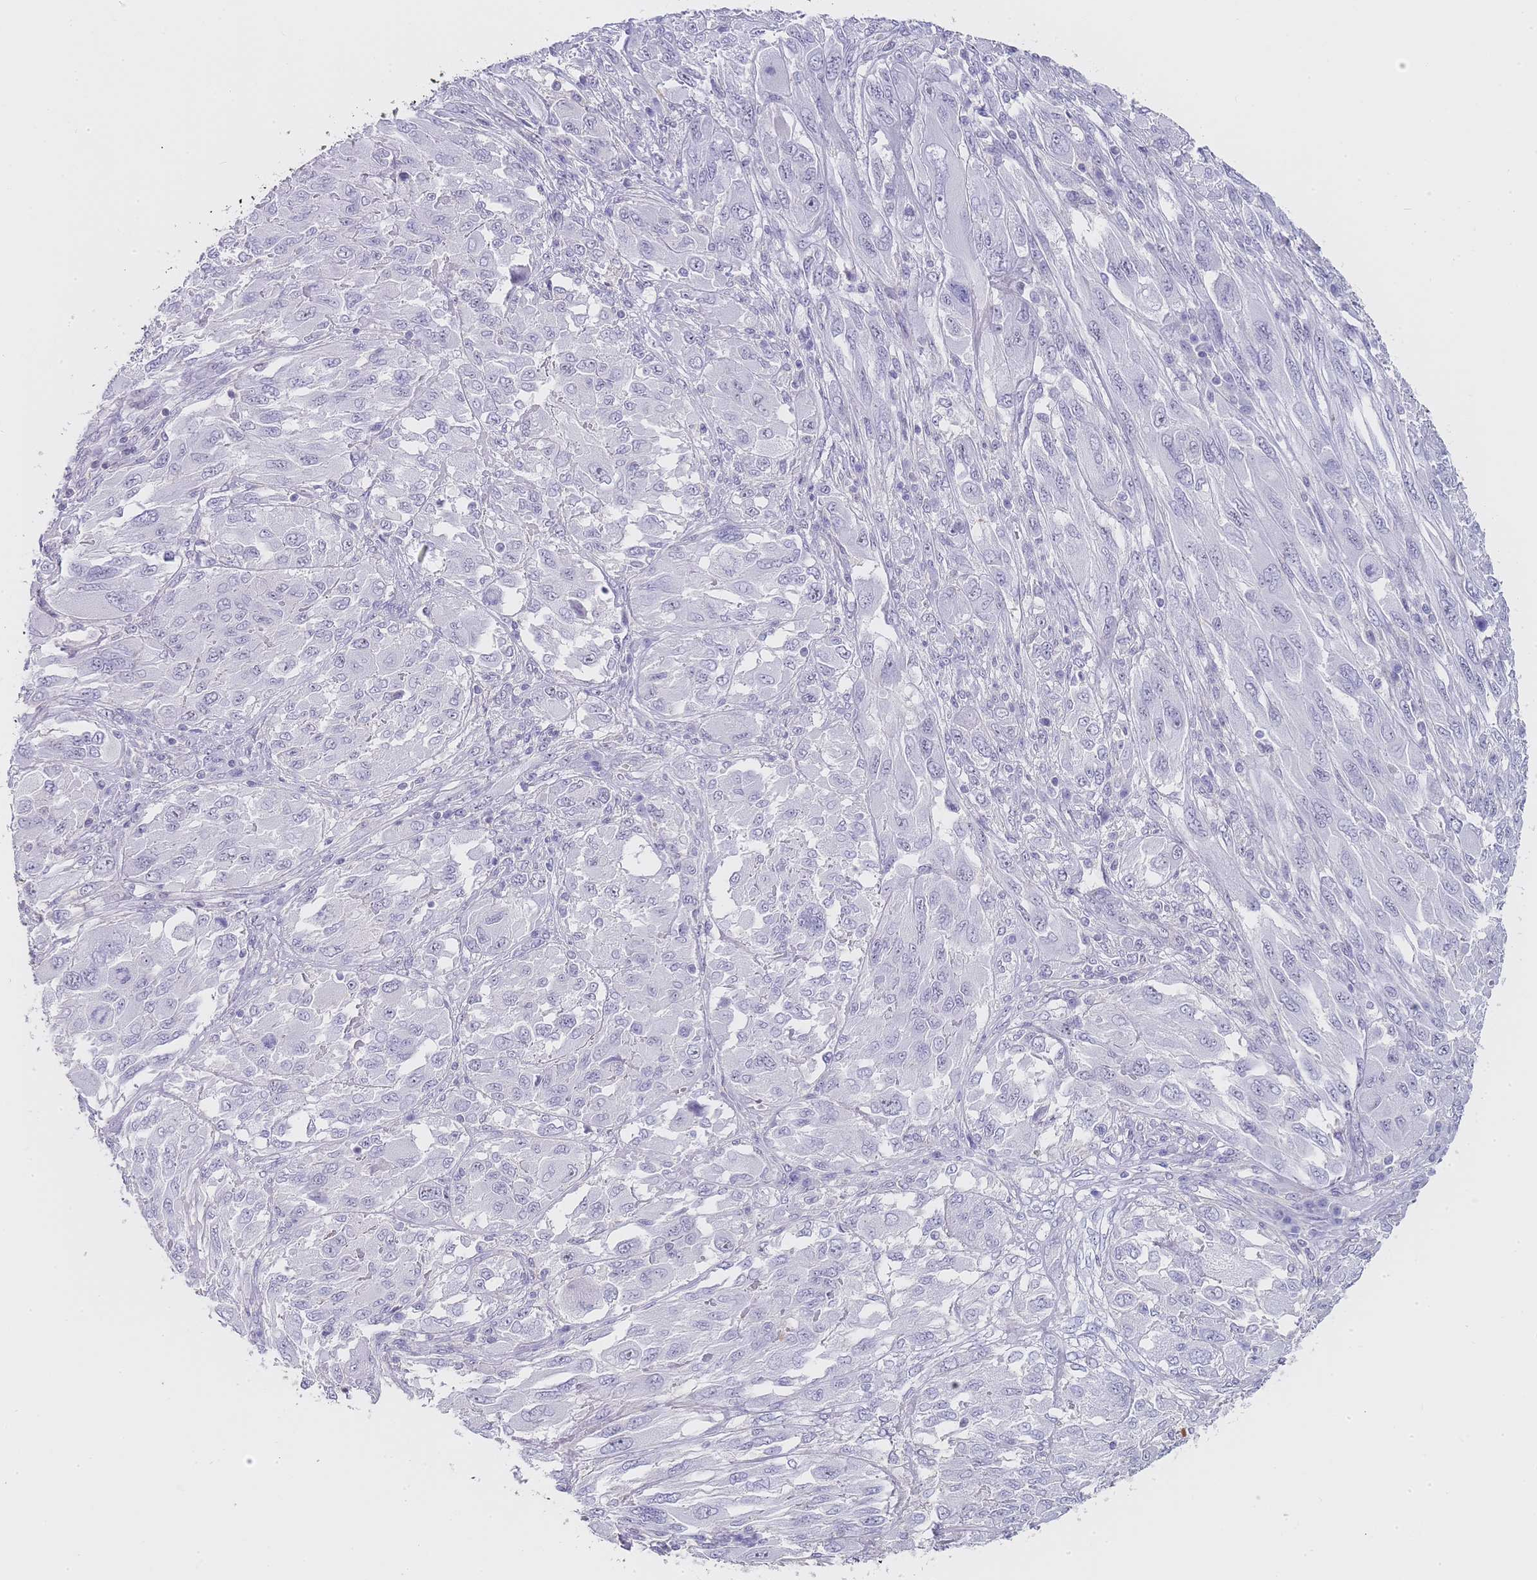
{"staining": {"intensity": "negative", "quantity": "none", "location": "none"}, "tissue": "melanoma", "cell_type": "Tumor cells", "image_type": "cancer", "snomed": [{"axis": "morphology", "description": "Malignant melanoma, NOS"}, {"axis": "topography", "description": "Skin"}], "caption": "DAB immunohistochemical staining of malignant melanoma demonstrates no significant expression in tumor cells.", "gene": "NOP14", "patient": {"sex": "female", "age": 91}}